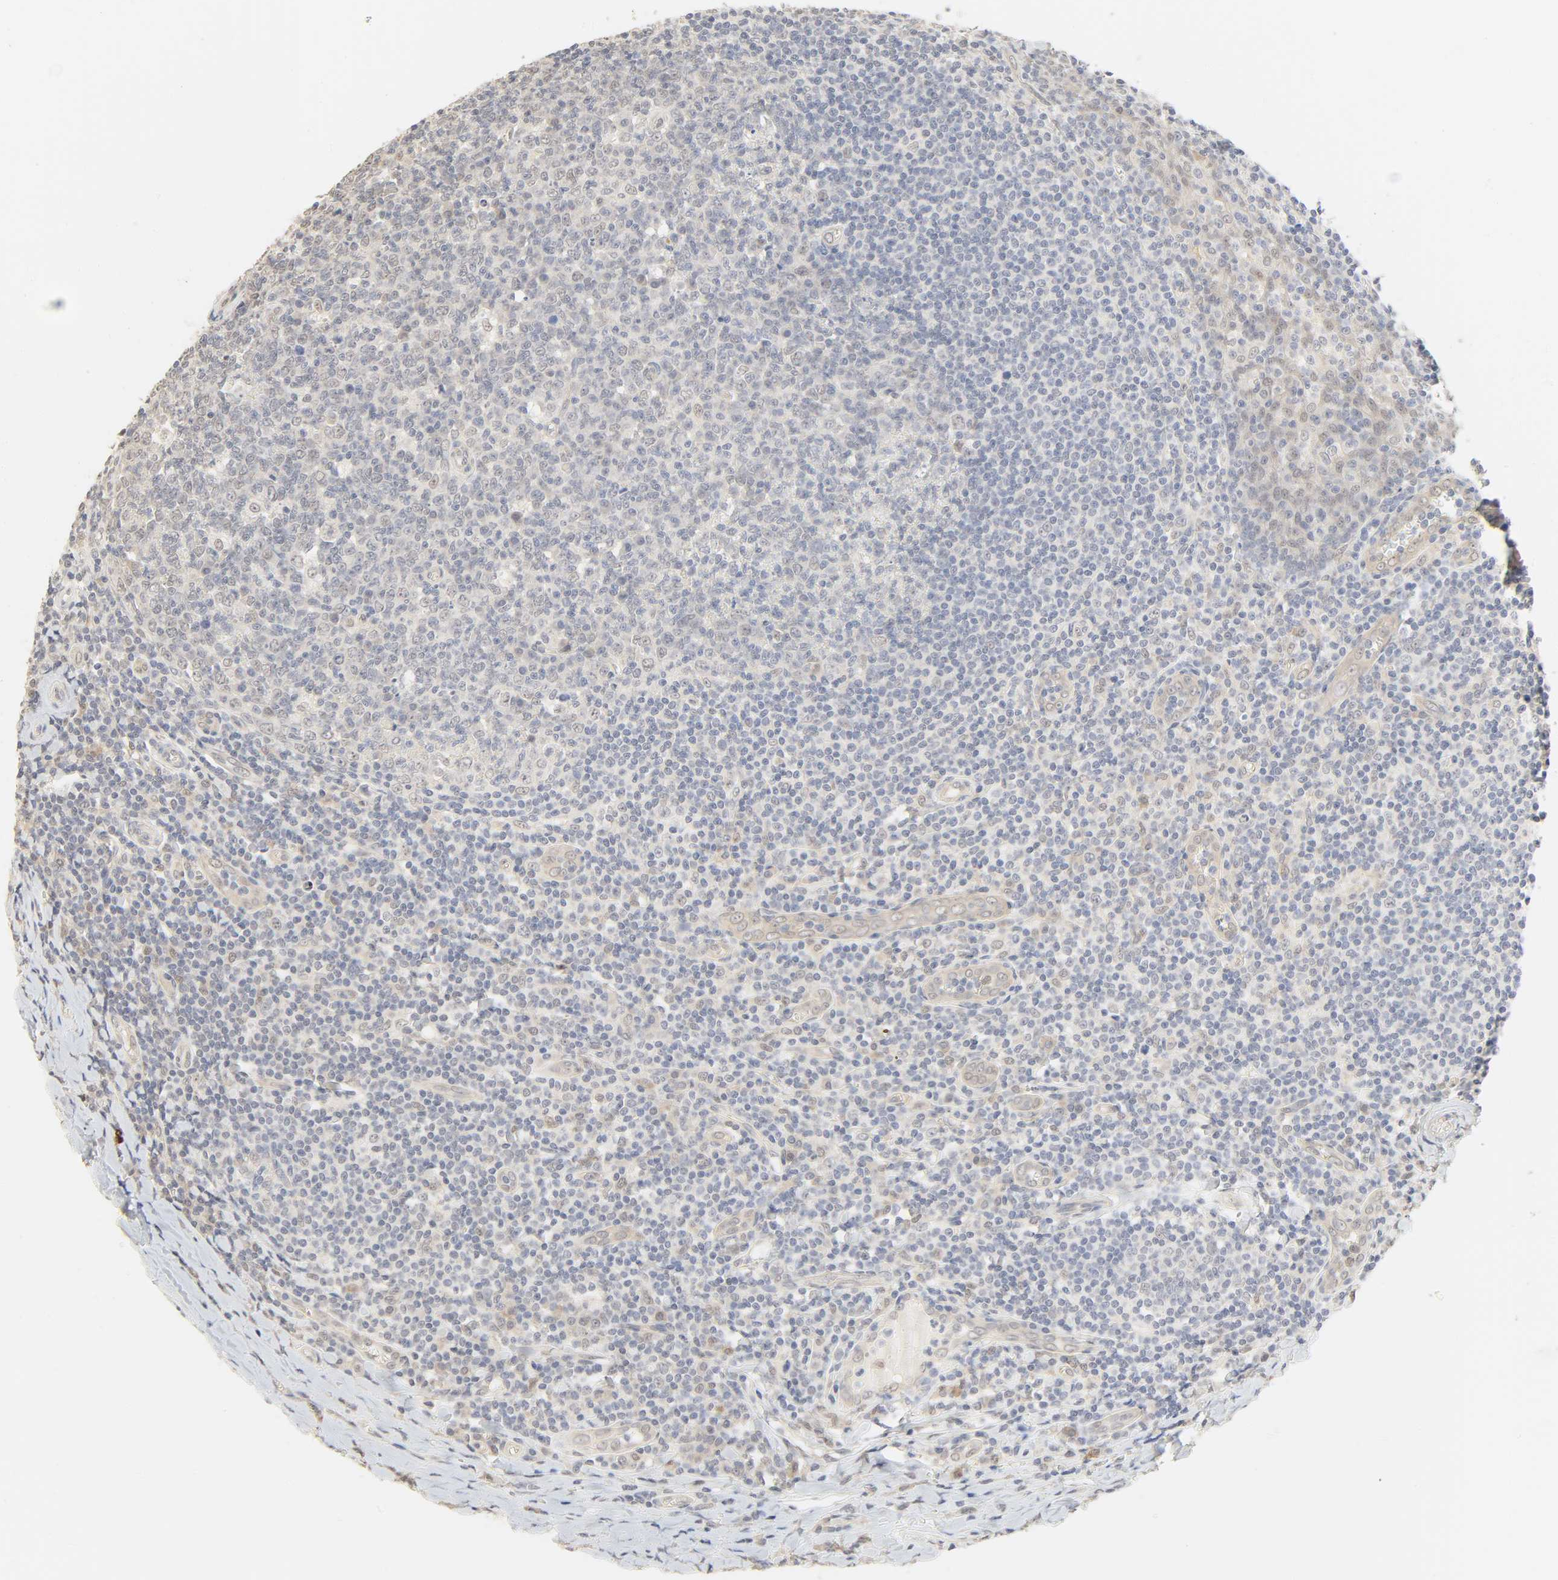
{"staining": {"intensity": "negative", "quantity": "none", "location": "none"}, "tissue": "tonsil", "cell_type": "Germinal center cells", "image_type": "normal", "snomed": [{"axis": "morphology", "description": "Normal tissue, NOS"}, {"axis": "topography", "description": "Tonsil"}], "caption": "There is no significant expression in germinal center cells of tonsil. Nuclei are stained in blue.", "gene": "ACSS2", "patient": {"sex": "male", "age": 31}}